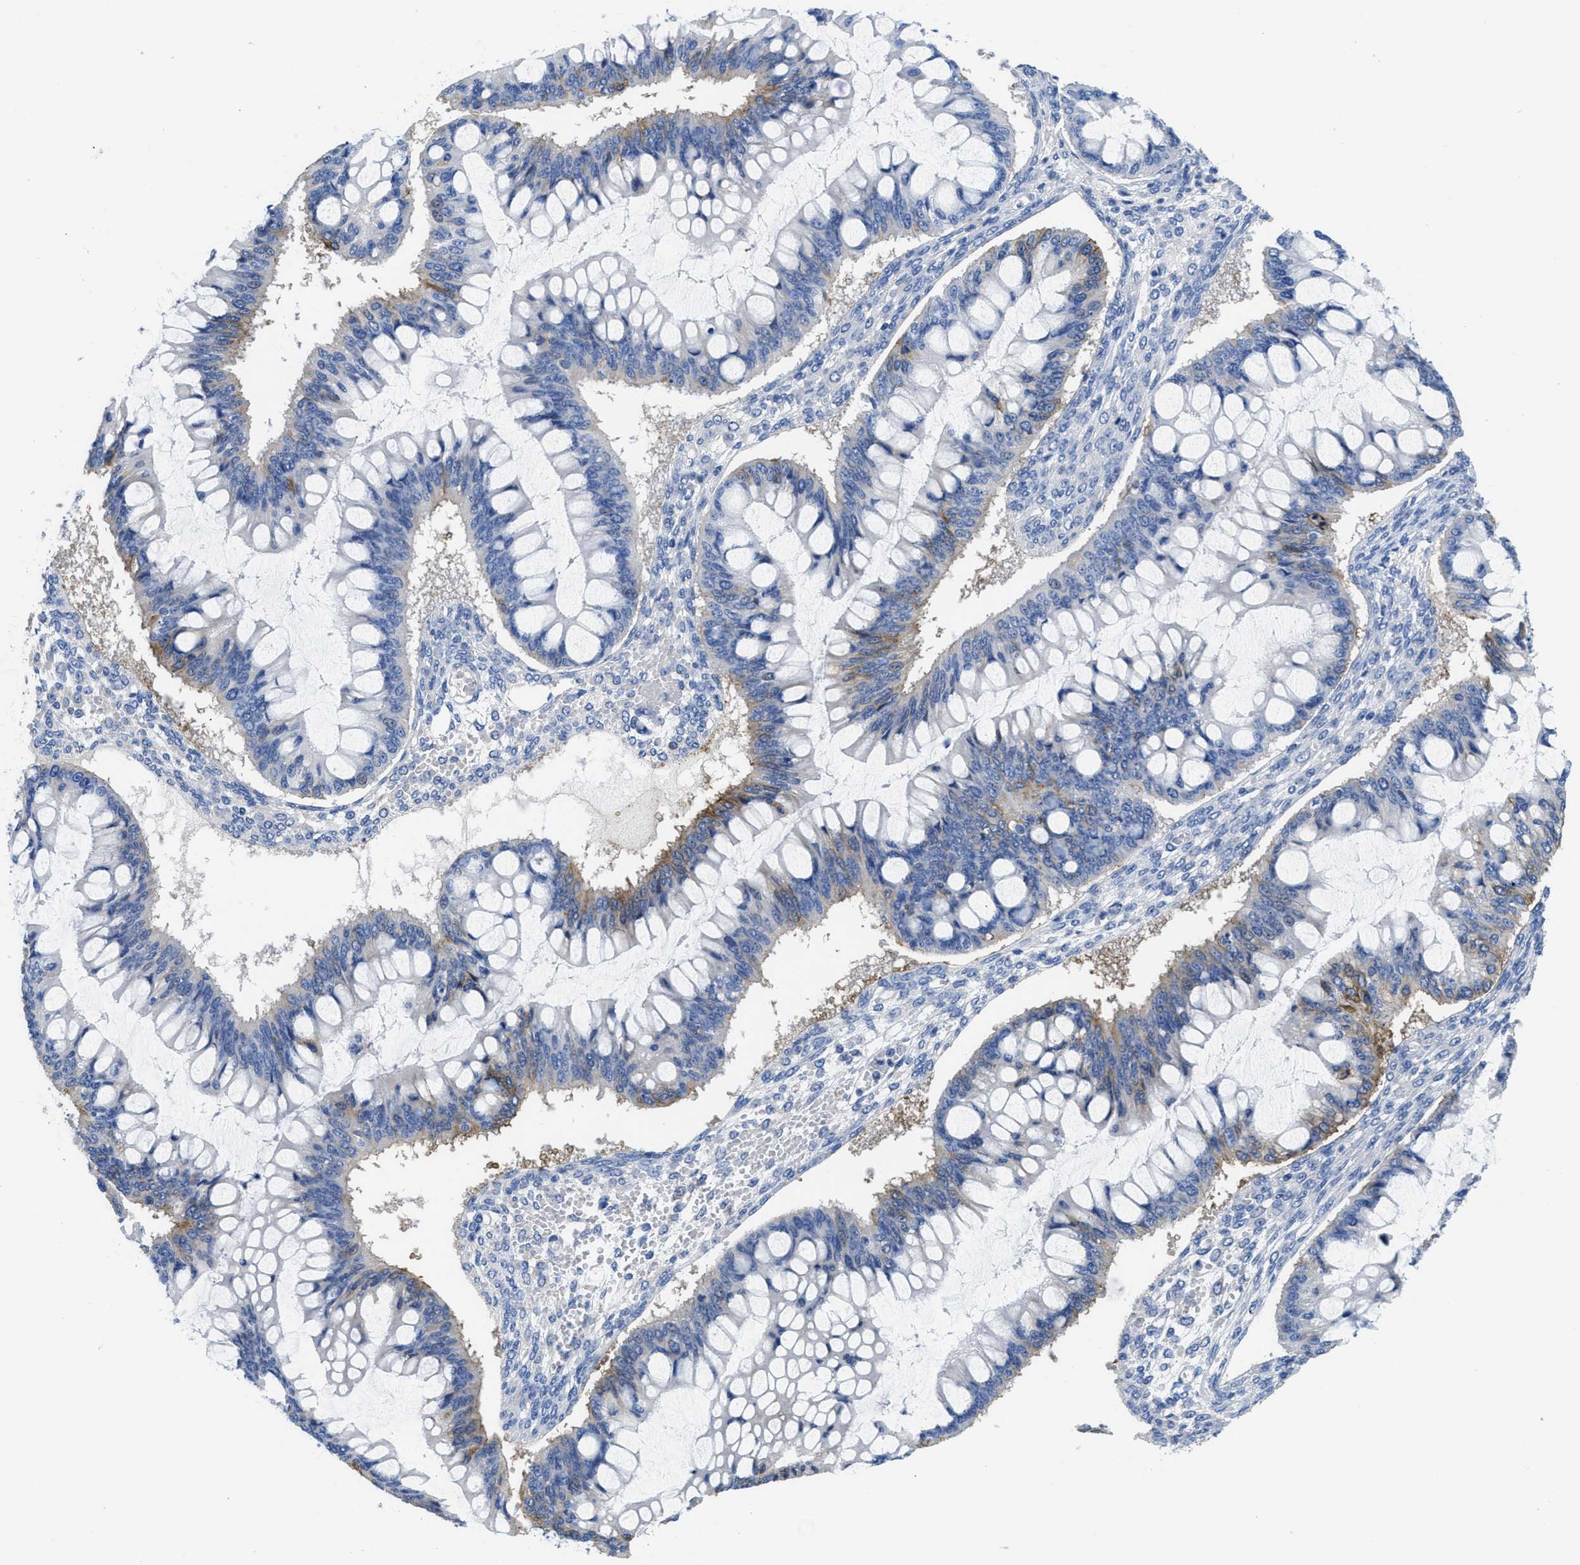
{"staining": {"intensity": "moderate", "quantity": "25%-75%", "location": "cytoplasmic/membranous"}, "tissue": "ovarian cancer", "cell_type": "Tumor cells", "image_type": "cancer", "snomed": [{"axis": "morphology", "description": "Cystadenocarcinoma, mucinous, NOS"}, {"axis": "topography", "description": "Ovary"}], "caption": "Immunohistochemistry photomicrograph of neoplastic tissue: ovarian cancer stained using immunohistochemistry demonstrates medium levels of moderate protein expression localized specifically in the cytoplasmic/membranous of tumor cells, appearing as a cytoplasmic/membranous brown color.", "gene": "CA9", "patient": {"sex": "female", "age": 73}}